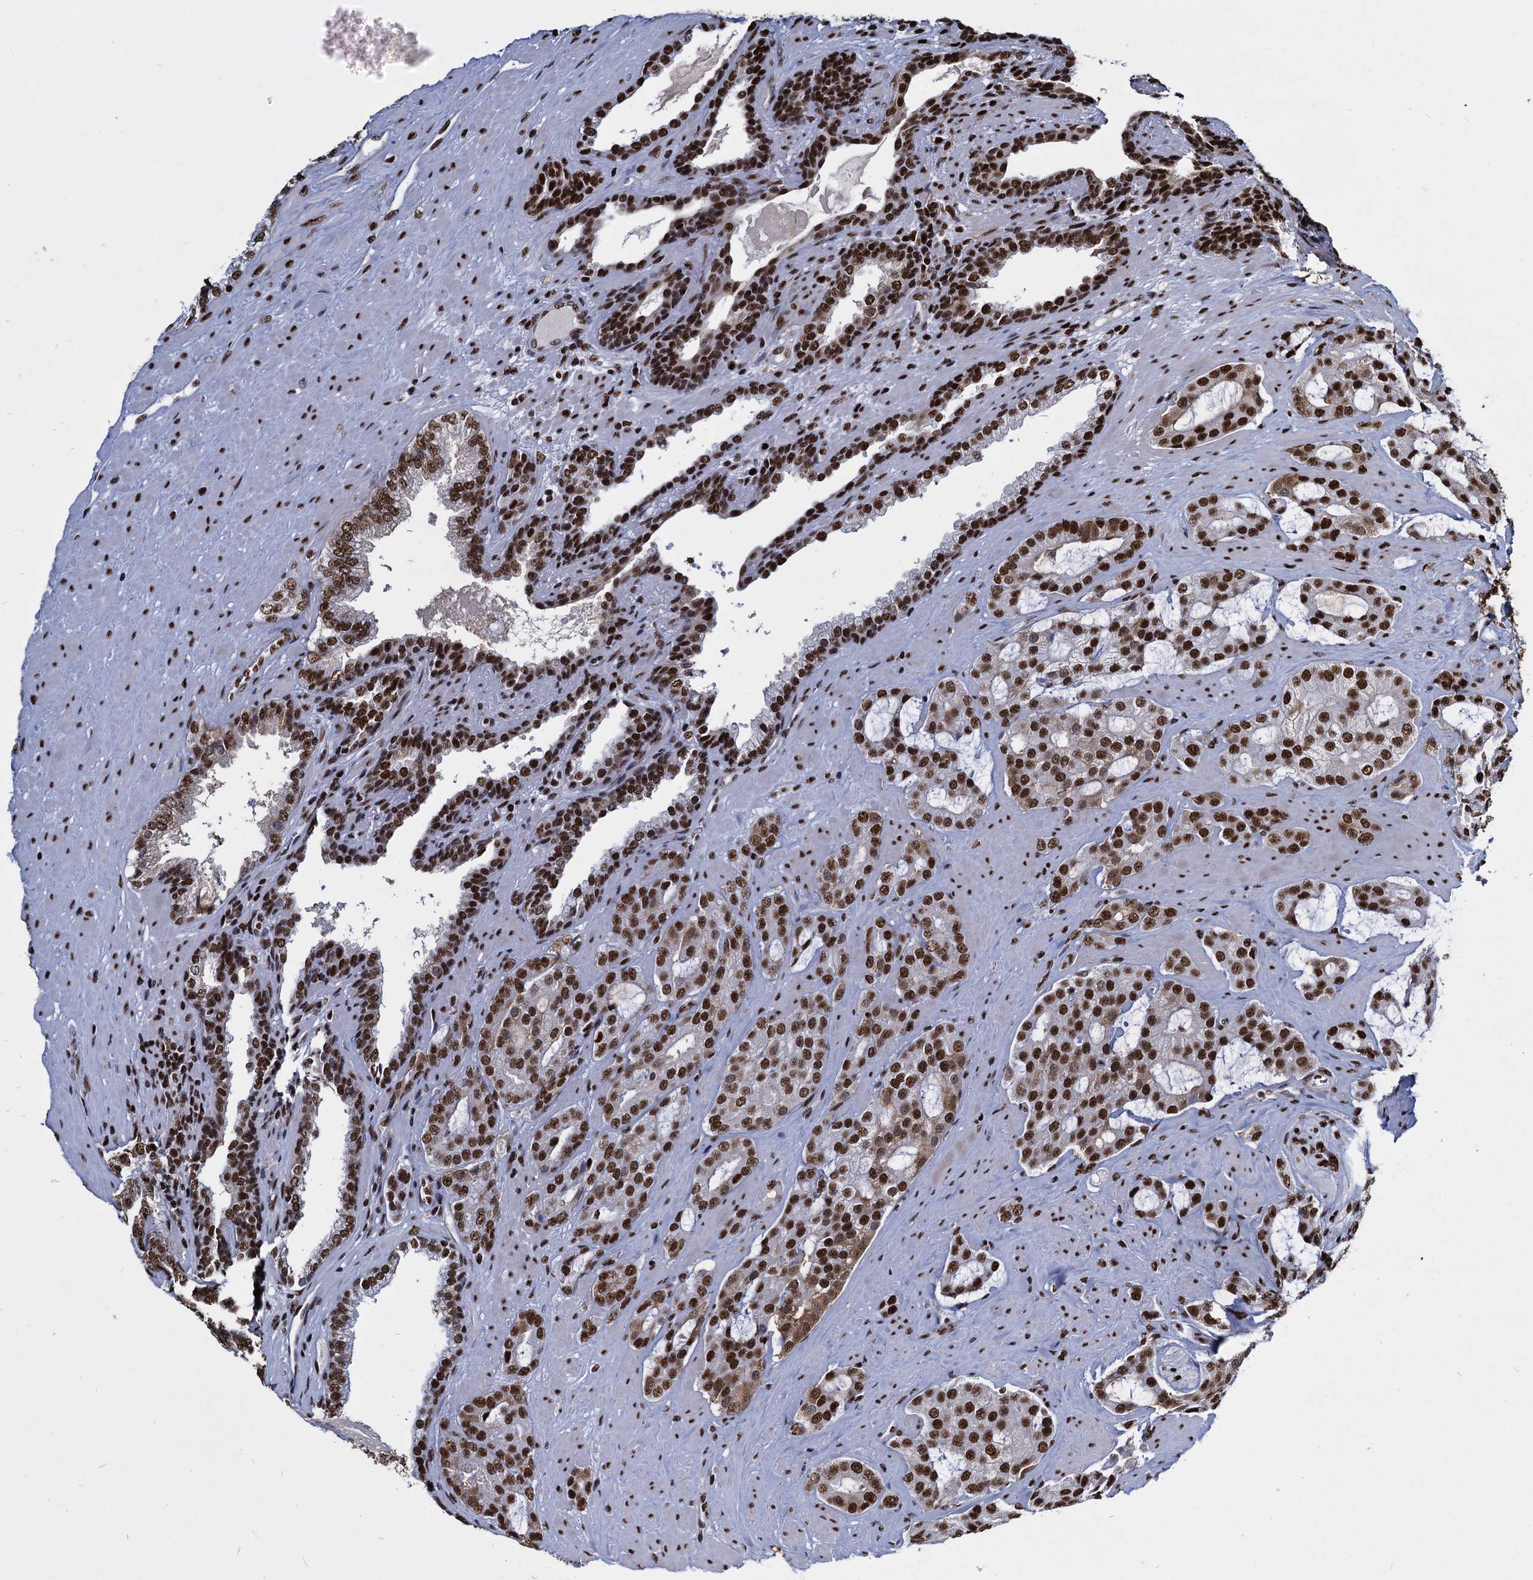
{"staining": {"intensity": "strong", "quantity": ">75%", "location": "nuclear"}, "tissue": "prostate cancer", "cell_type": "Tumor cells", "image_type": "cancer", "snomed": [{"axis": "morphology", "description": "Adenocarcinoma, High grade"}, {"axis": "topography", "description": "Prostate"}], "caption": "IHC (DAB) staining of high-grade adenocarcinoma (prostate) displays strong nuclear protein expression in about >75% of tumor cells.", "gene": "DCPS", "patient": {"sex": "male", "age": 63}}